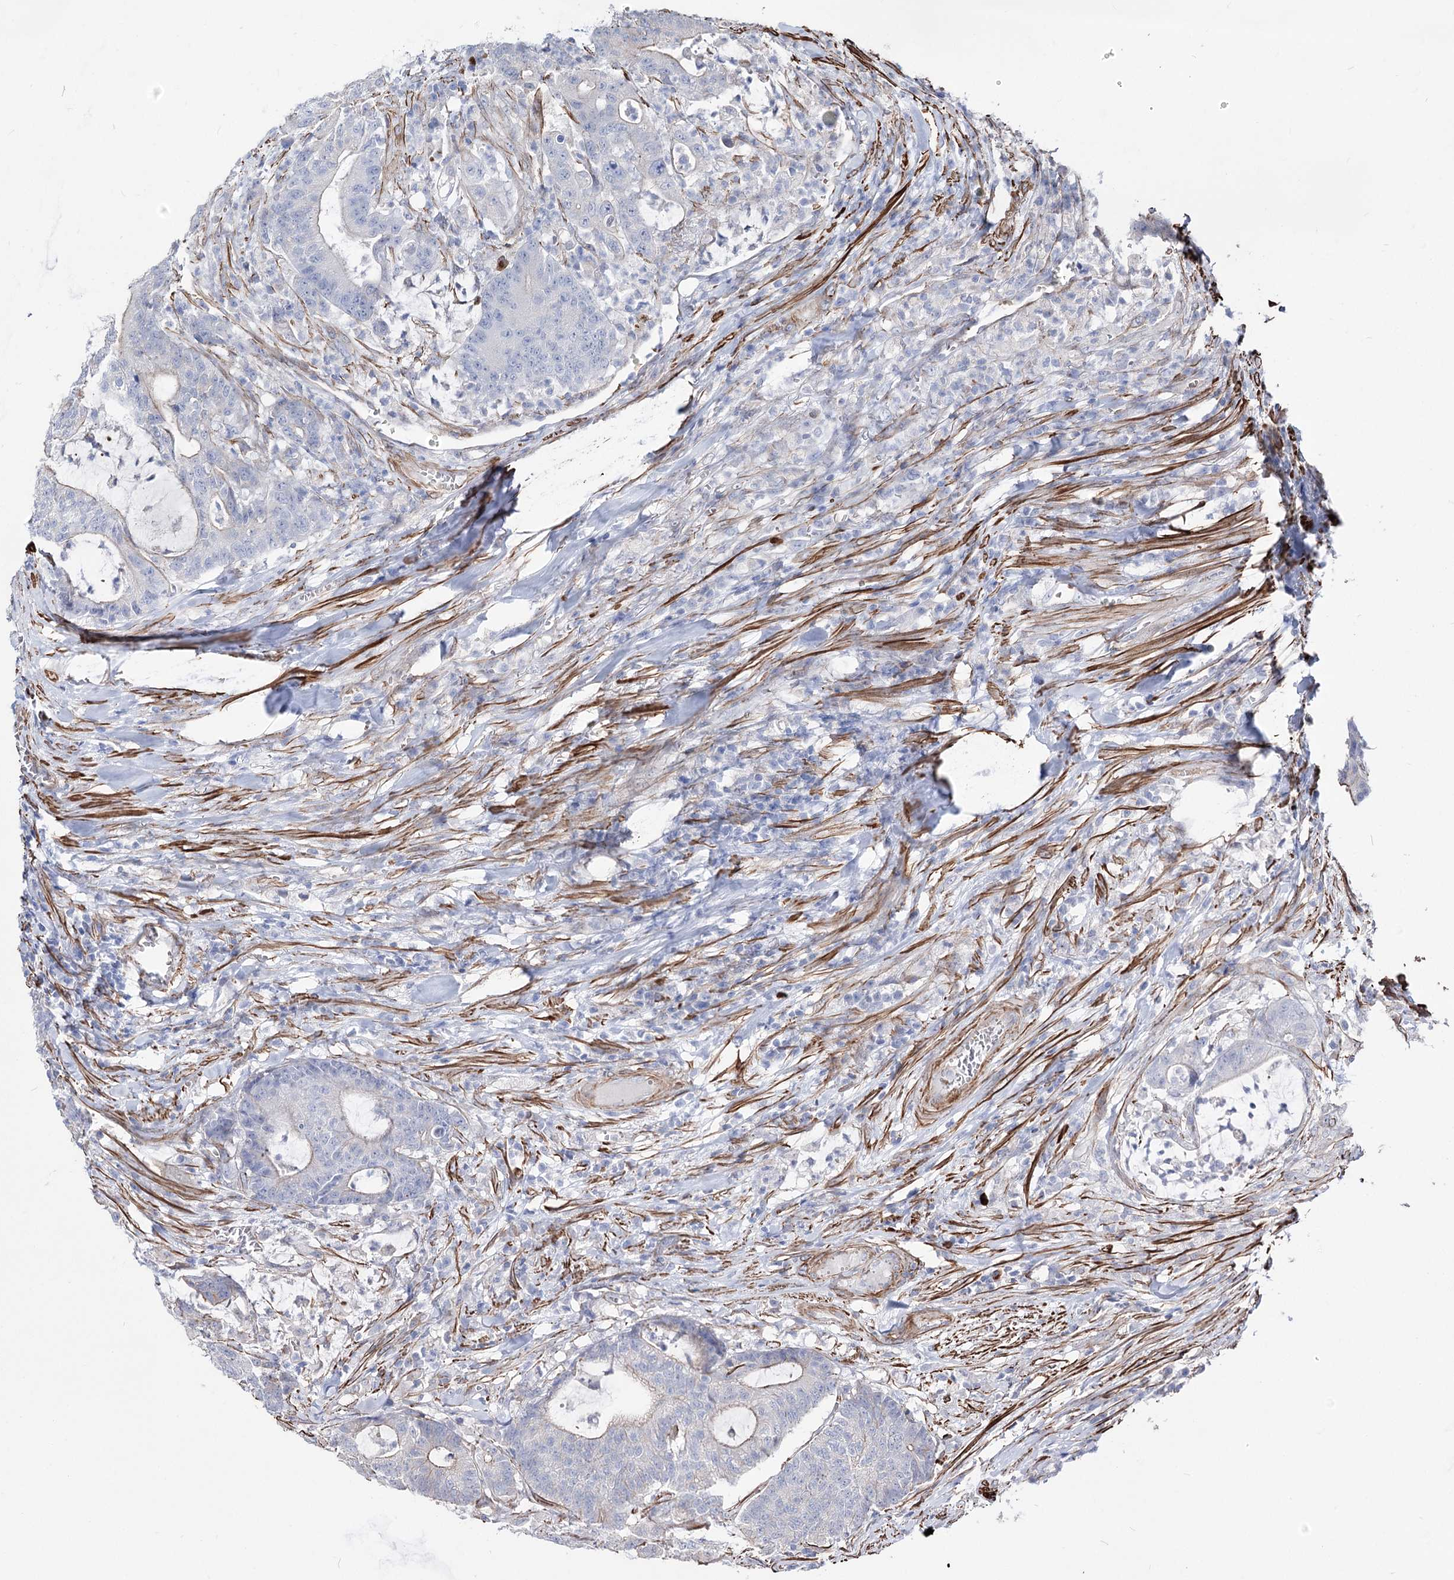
{"staining": {"intensity": "weak", "quantity": "25%-75%", "location": "cytoplasmic/membranous"}, "tissue": "colorectal cancer", "cell_type": "Tumor cells", "image_type": "cancer", "snomed": [{"axis": "morphology", "description": "Adenocarcinoma, NOS"}, {"axis": "topography", "description": "Colon"}], "caption": "A low amount of weak cytoplasmic/membranous staining is seen in approximately 25%-75% of tumor cells in colorectal cancer tissue. The protein is stained brown, and the nuclei are stained in blue (DAB (3,3'-diaminobenzidine) IHC with brightfield microscopy, high magnification).", "gene": "ARHGAP20", "patient": {"sex": "female", "age": 84}}